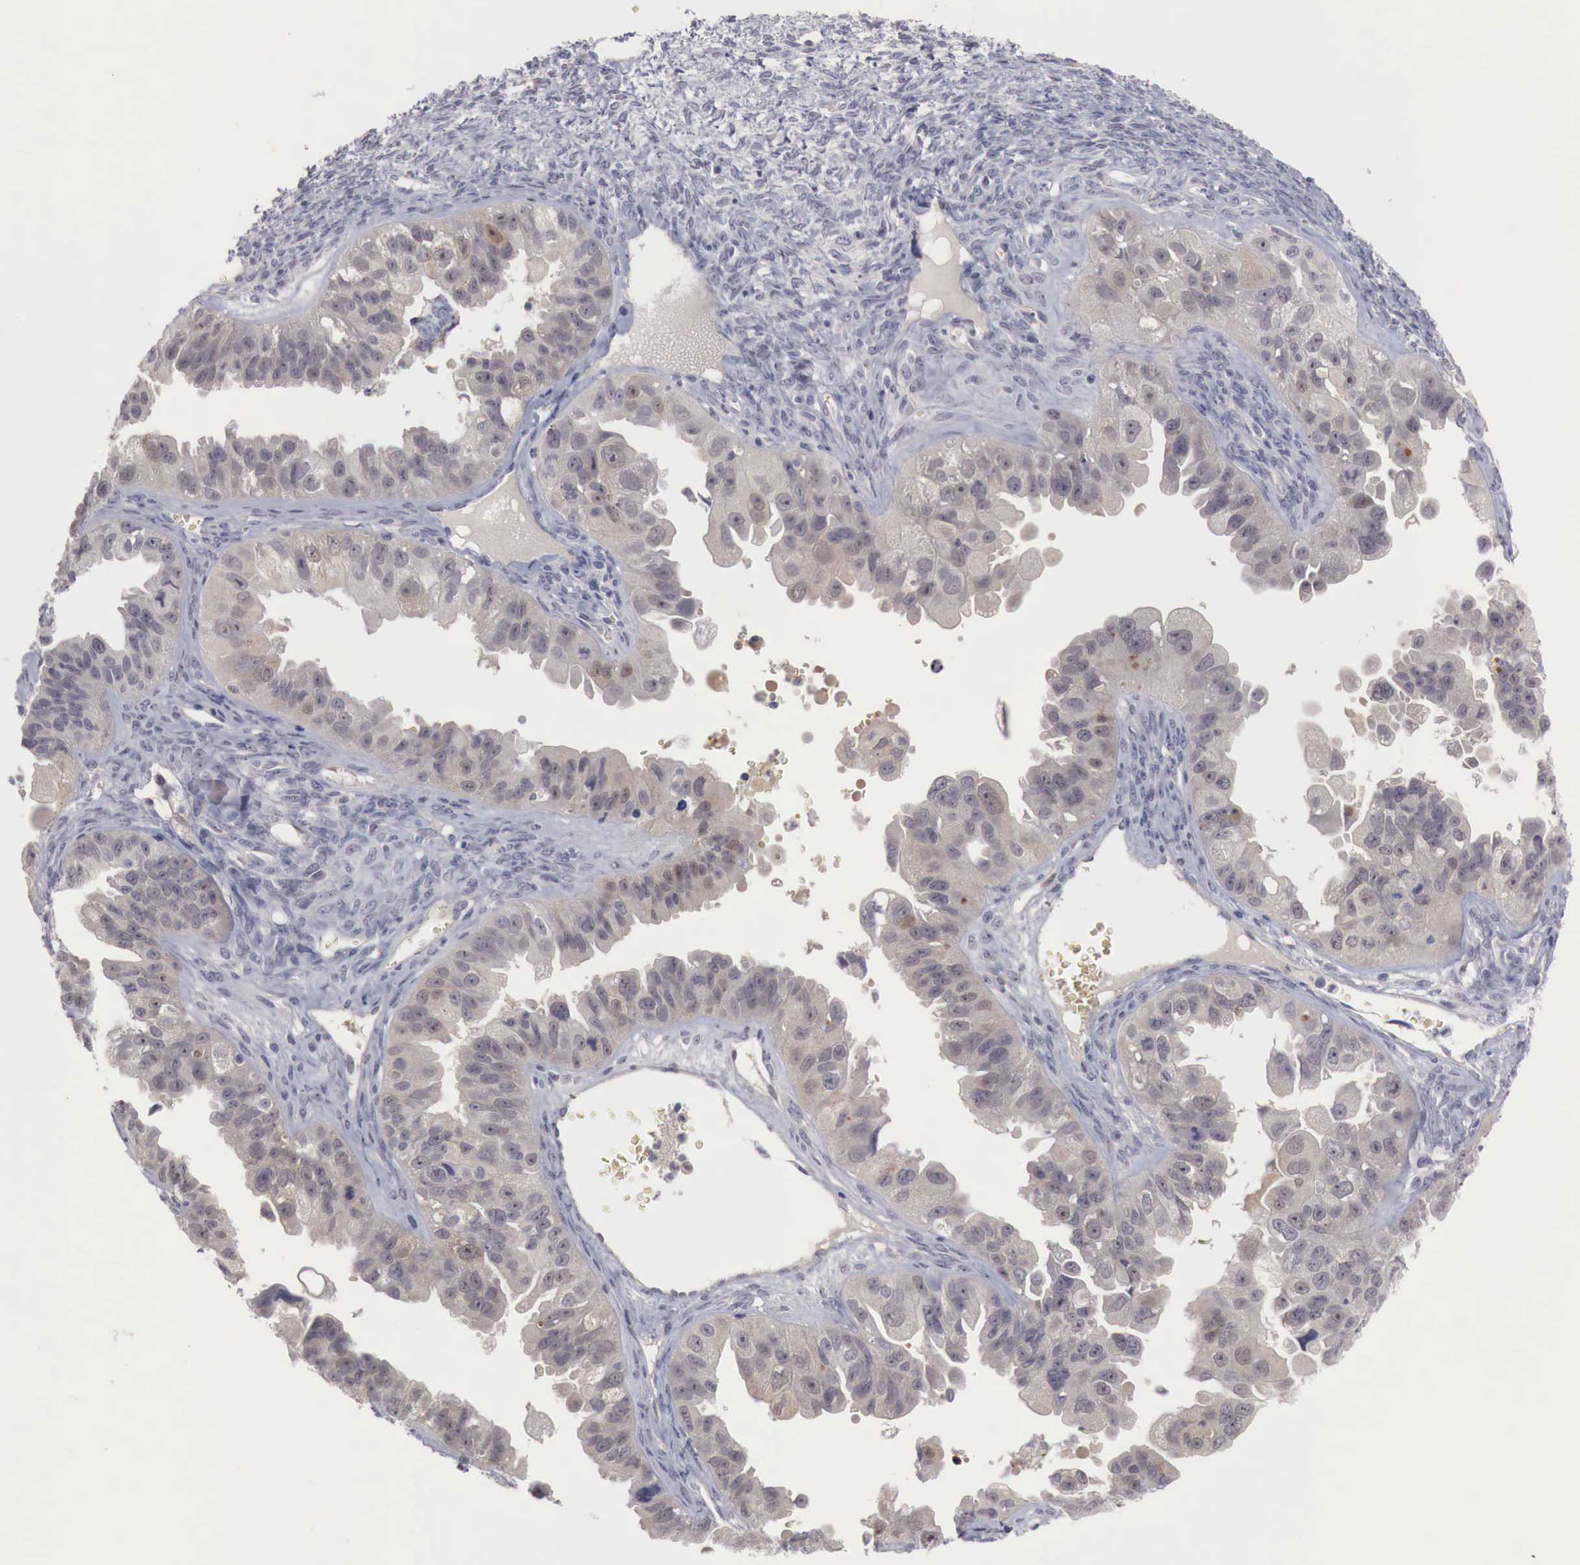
{"staining": {"intensity": "weak", "quantity": "<25%", "location": "nuclear"}, "tissue": "ovarian cancer", "cell_type": "Tumor cells", "image_type": "cancer", "snomed": [{"axis": "morphology", "description": "Carcinoma, endometroid"}, {"axis": "topography", "description": "Ovary"}], "caption": "Photomicrograph shows no significant protein expression in tumor cells of ovarian endometroid carcinoma. (DAB (3,3'-diaminobenzidine) immunohistochemistry (IHC) visualized using brightfield microscopy, high magnification).", "gene": "GATA1", "patient": {"sex": "female", "age": 85}}